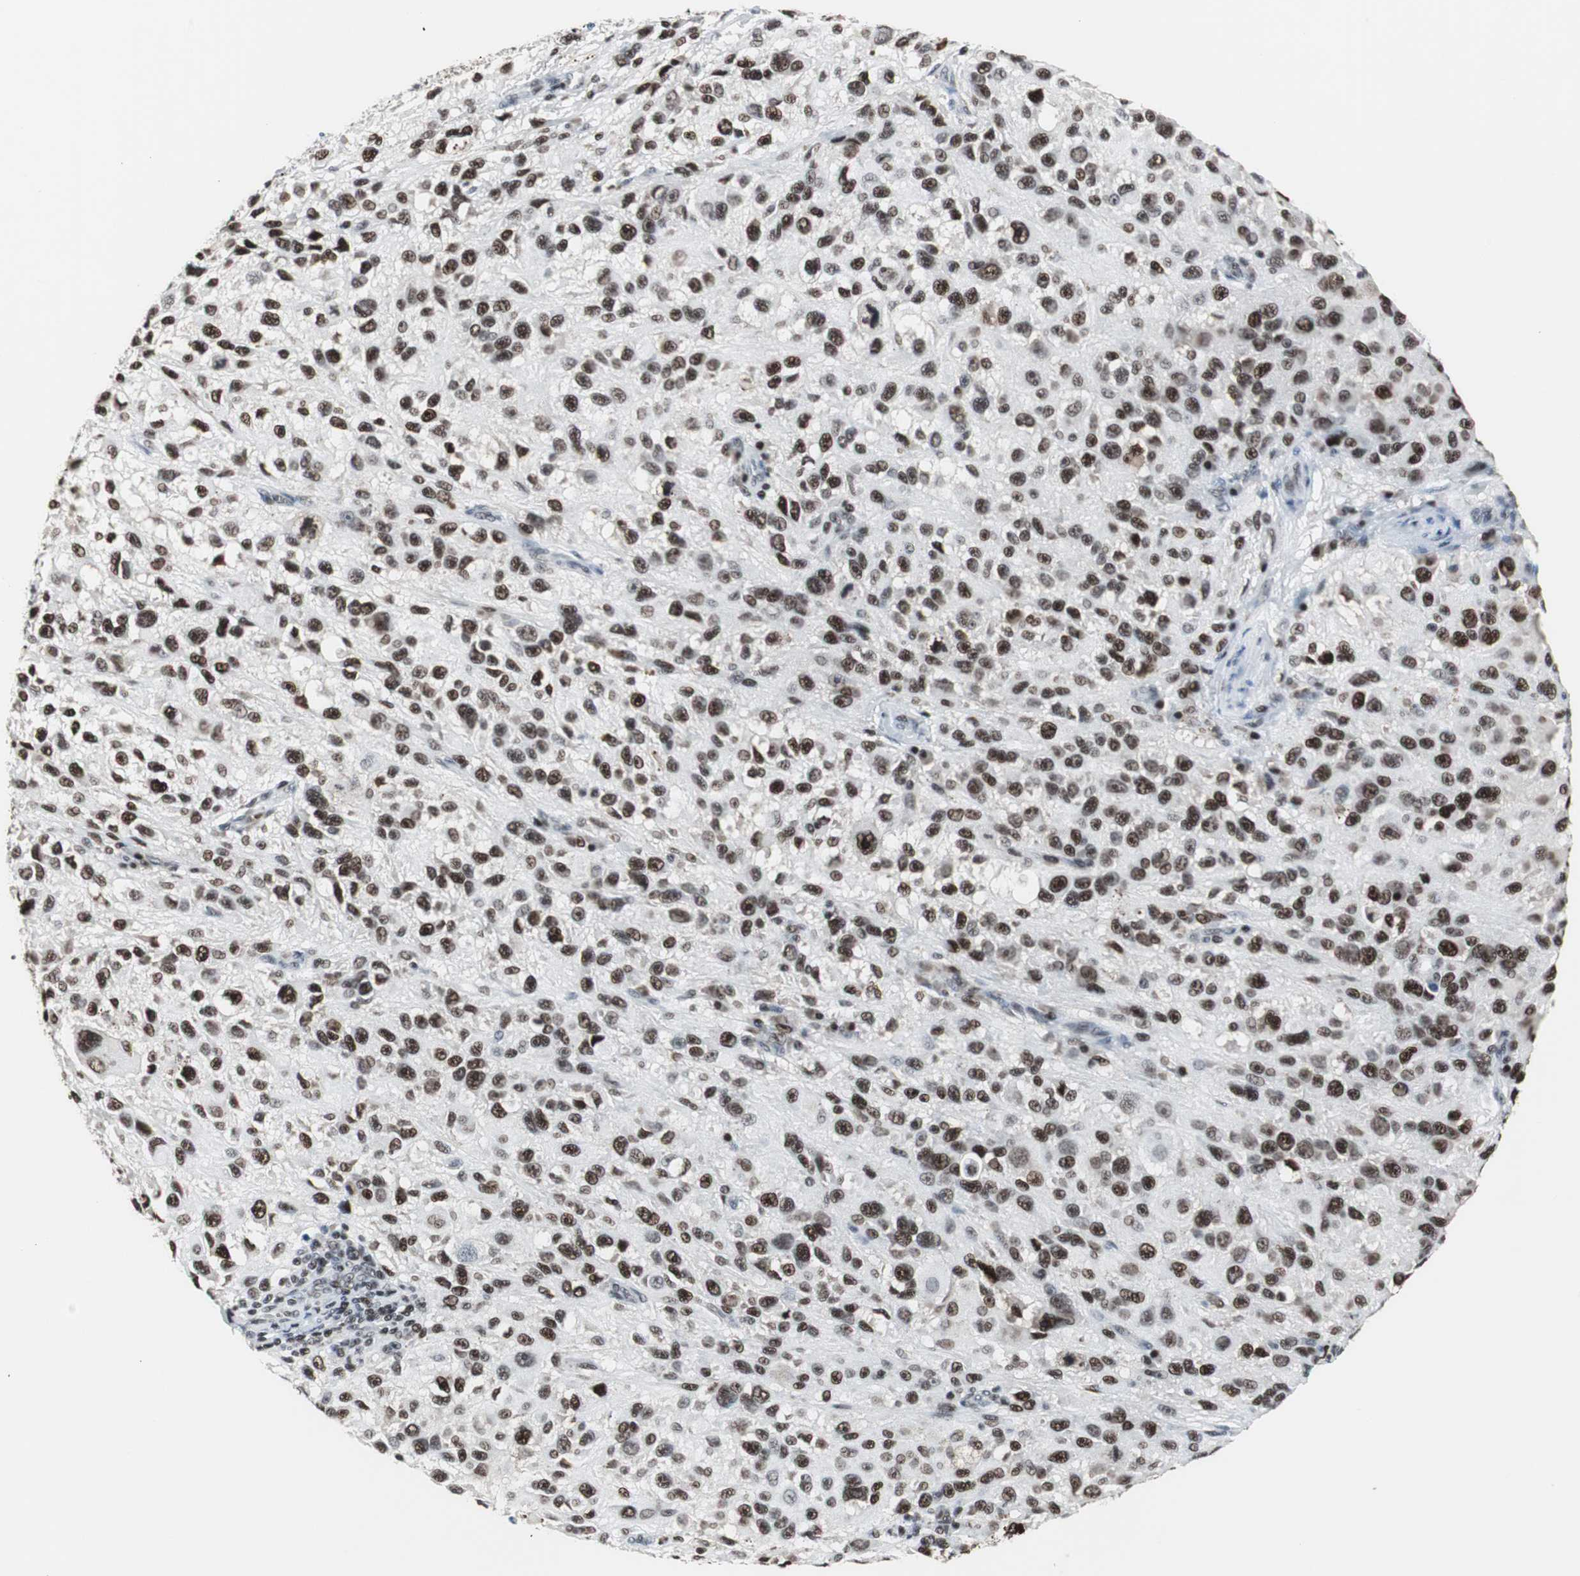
{"staining": {"intensity": "strong", "quantity": ">75%", "location": "nuclear"}, "tissue": "melanoma", "cell_type": "Tumor cells", "image_type": "cancer", "snomed": [{"axis": "morphology", "description": "Necrosis, NOS"}, {"axis": "morphology", "description": "Malignant melanoma, NOS"}, {"axis": "topography", "description": "Skin"}], "caption": "DAB (3,3'-diaminobenzidine) immunohistochemical staining of human melanoma demonstrates strong nuclear protein expression in approximately >75% of tumor cells. (IHC, brightfield microscopy, high magnification).", "gene": "RAD9A", "patient": {"sex": "female", "age": 87}}